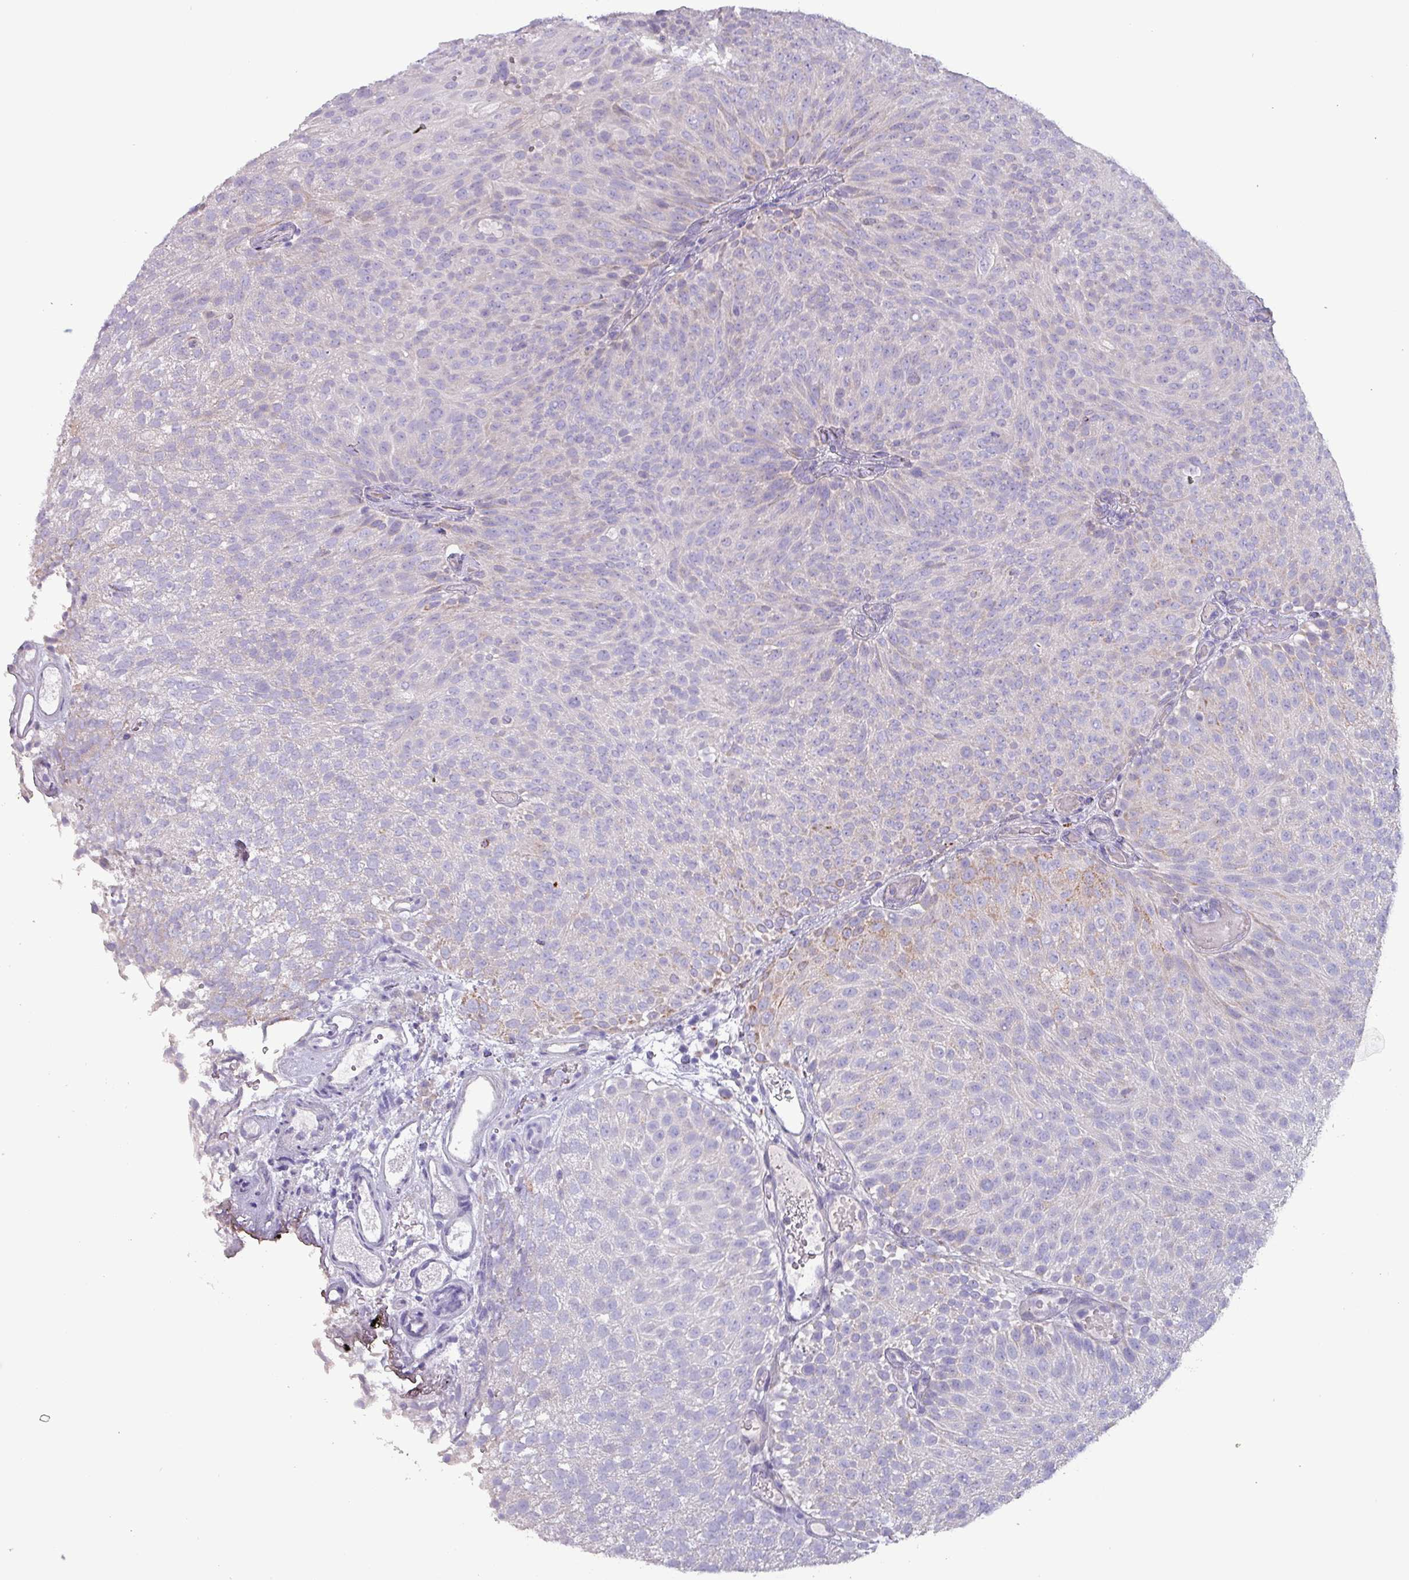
{"staining": {"intensity": "weak", "quantity": "<25%", "location": "cytoplasmic/membranous"}, "tissue": "urothelial cancer", "cell_type": "Tumor cells", "image_type": "cancer", "snomed": [{"axis": "morphology", "description": "Urothelial carcinoma, Low grade"}, {"axis": "topography", "description": "Urinary bladder"}], "caption": "The image reveals no staining of tumor cells in urothelial cancer.", "gene": "HSD3B7", "patient": {"sex": "male", "age": 78}}